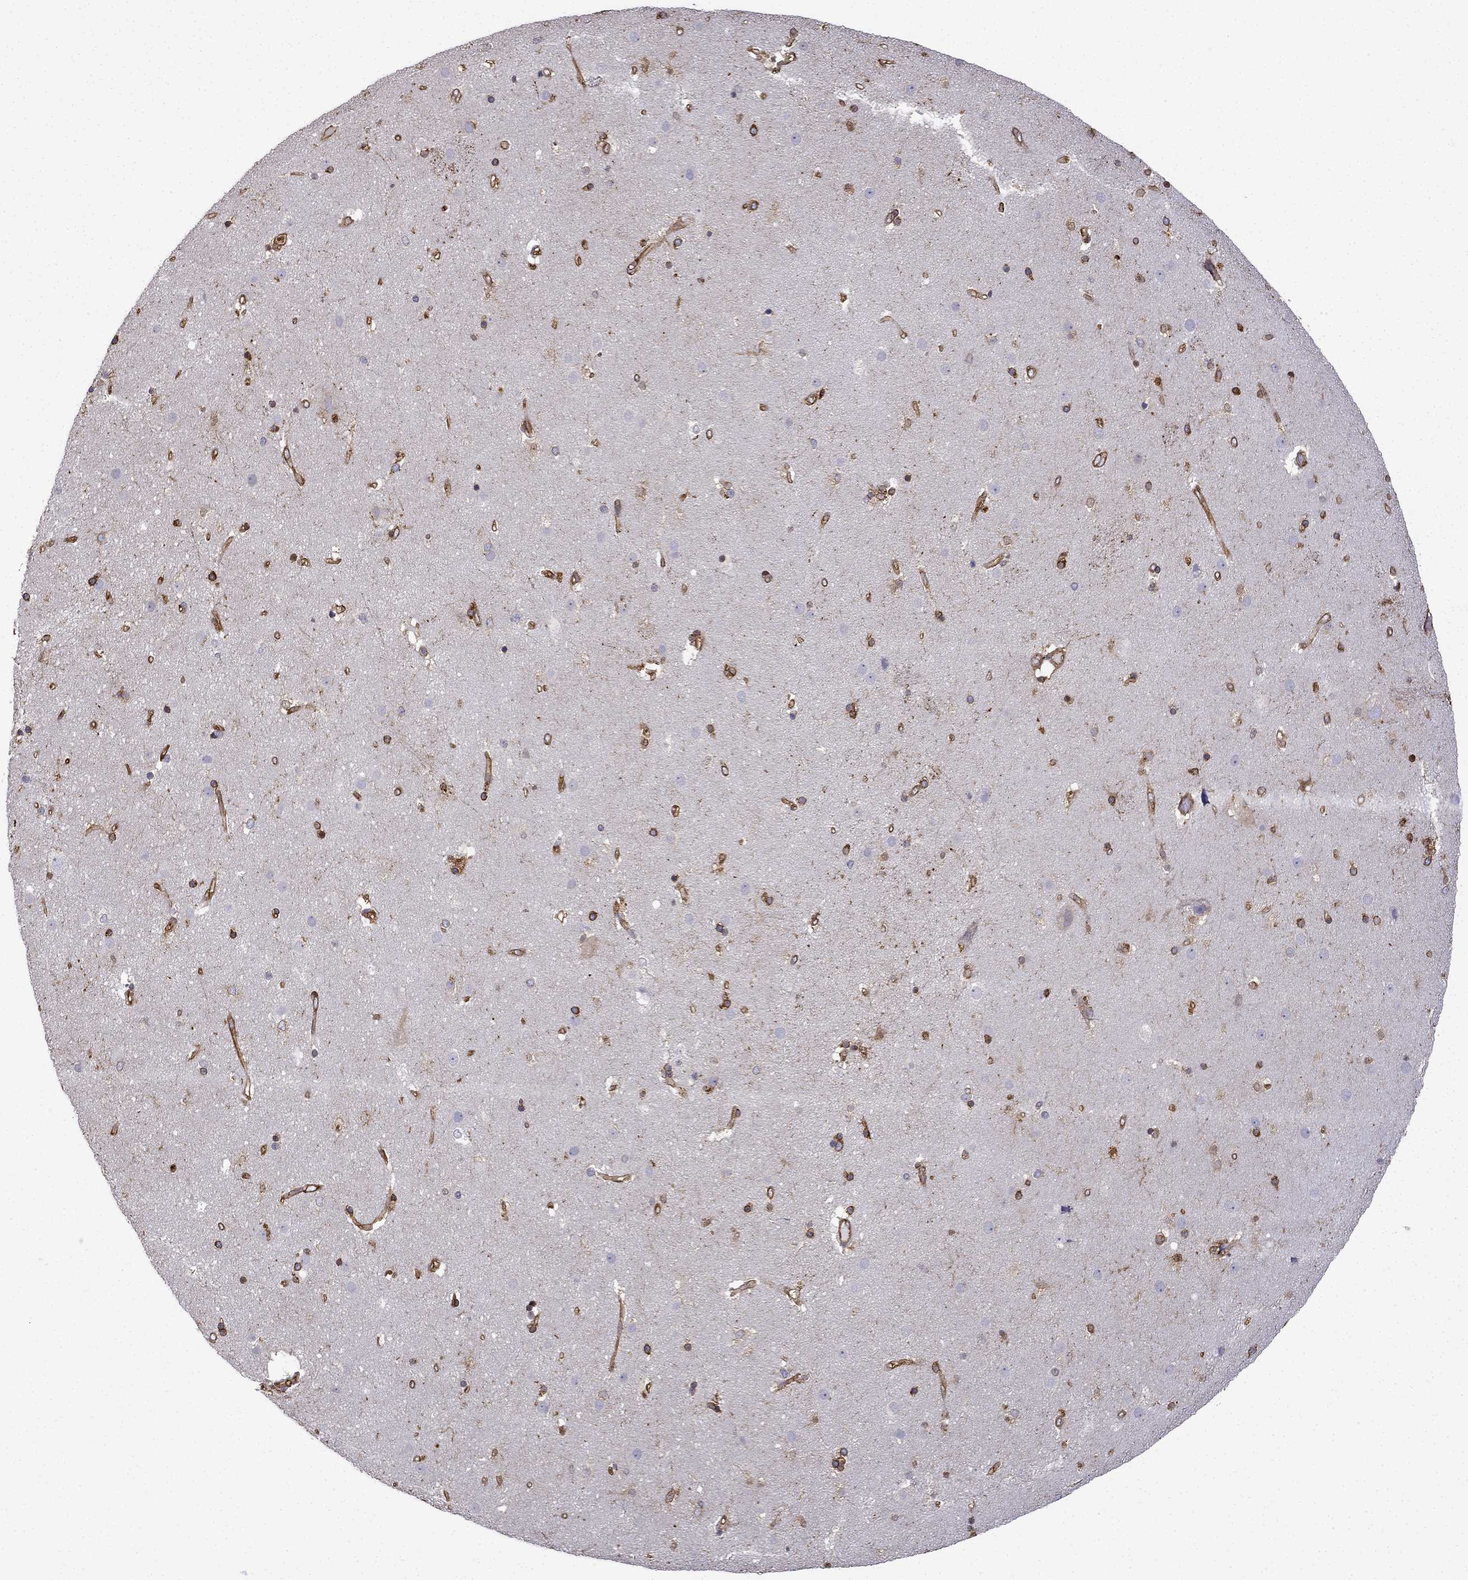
{"staining": {"intensity": "strong", "quantity": "<25%", "location": "cytoplasmic/membranous"}, "tissue": "caudate", "cell_type": "Glial cells", "image_type": "normal", "snomed": [{"axis": "morphology", "description": "Normal tissue, NOS"}, {"axis": "topography", "description": "Lateral ventricle wall"}], "caption": "This image shows unremarkable caudate stained with IHC to label a protein in brown. The cytoplasmic/membranous of glial cells show strong positivity for the protein. Nuclei are counter-stained blue.", "gene": "MAP4", "patient": {"sex": "female", "age": 71}}